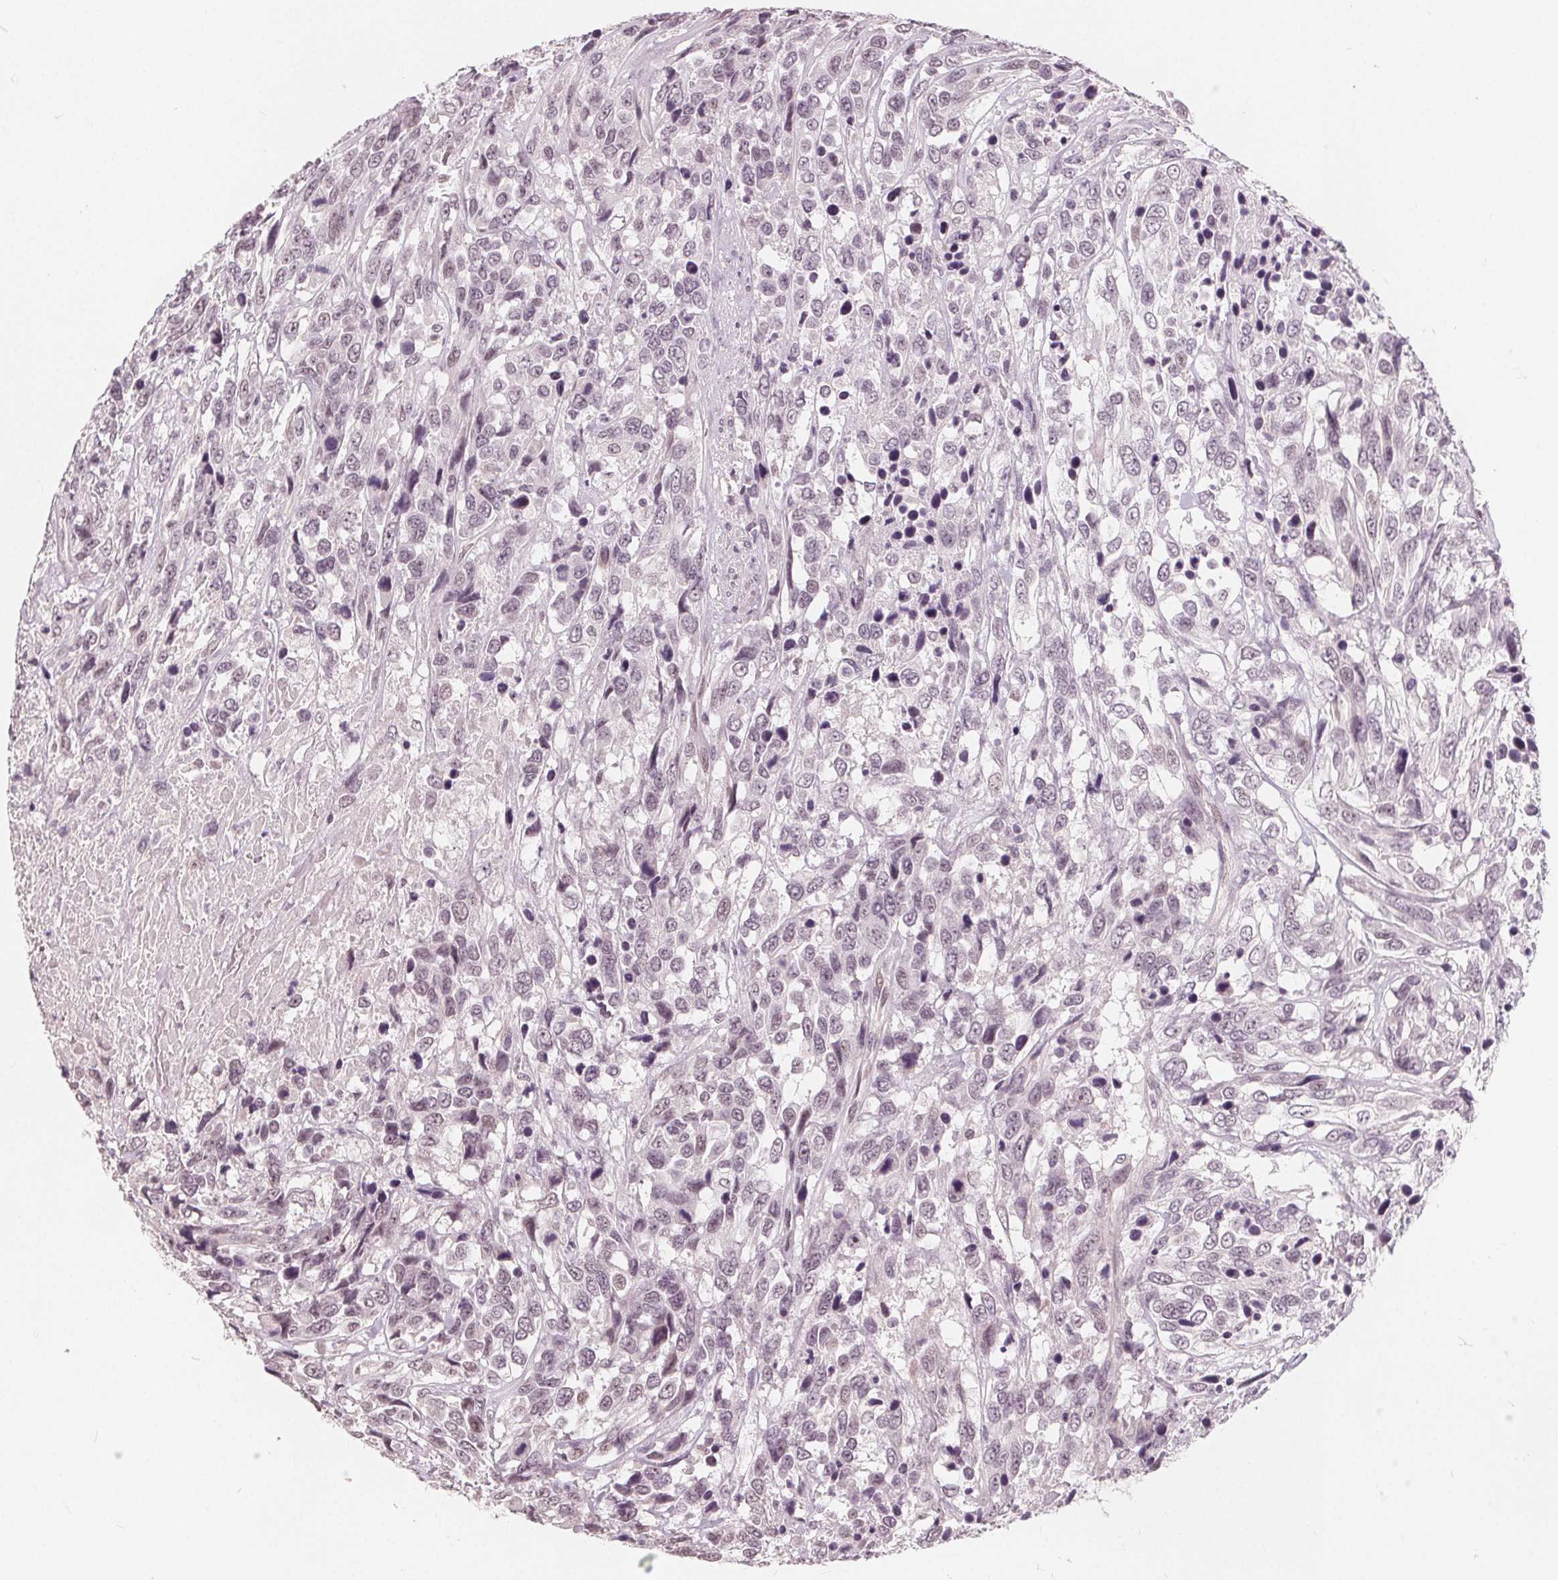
{"staining": {"intensity": "weak", "quantity": "<25%", "location": "nuclear"}, "tissue": "urothelial cancer", "cell_type": "Tumor cells", "image_type": "cancer", "snomed": [{"axis": "morphology", "description": "Urothelial carcinoma, High grade"}, {"axis": "topography", "description": "Urinary bladder"}], "caption": "Immunohistochemistry histopathology image of neoplastic tissue: urothelial carcinoma (high-grade) stained with DAB (3,3'-diaminobenzidine) shows no significant protein positivity in tumor cells.", "gene": "NUP210L", "patient": {"sex": "female", "age": 70}}